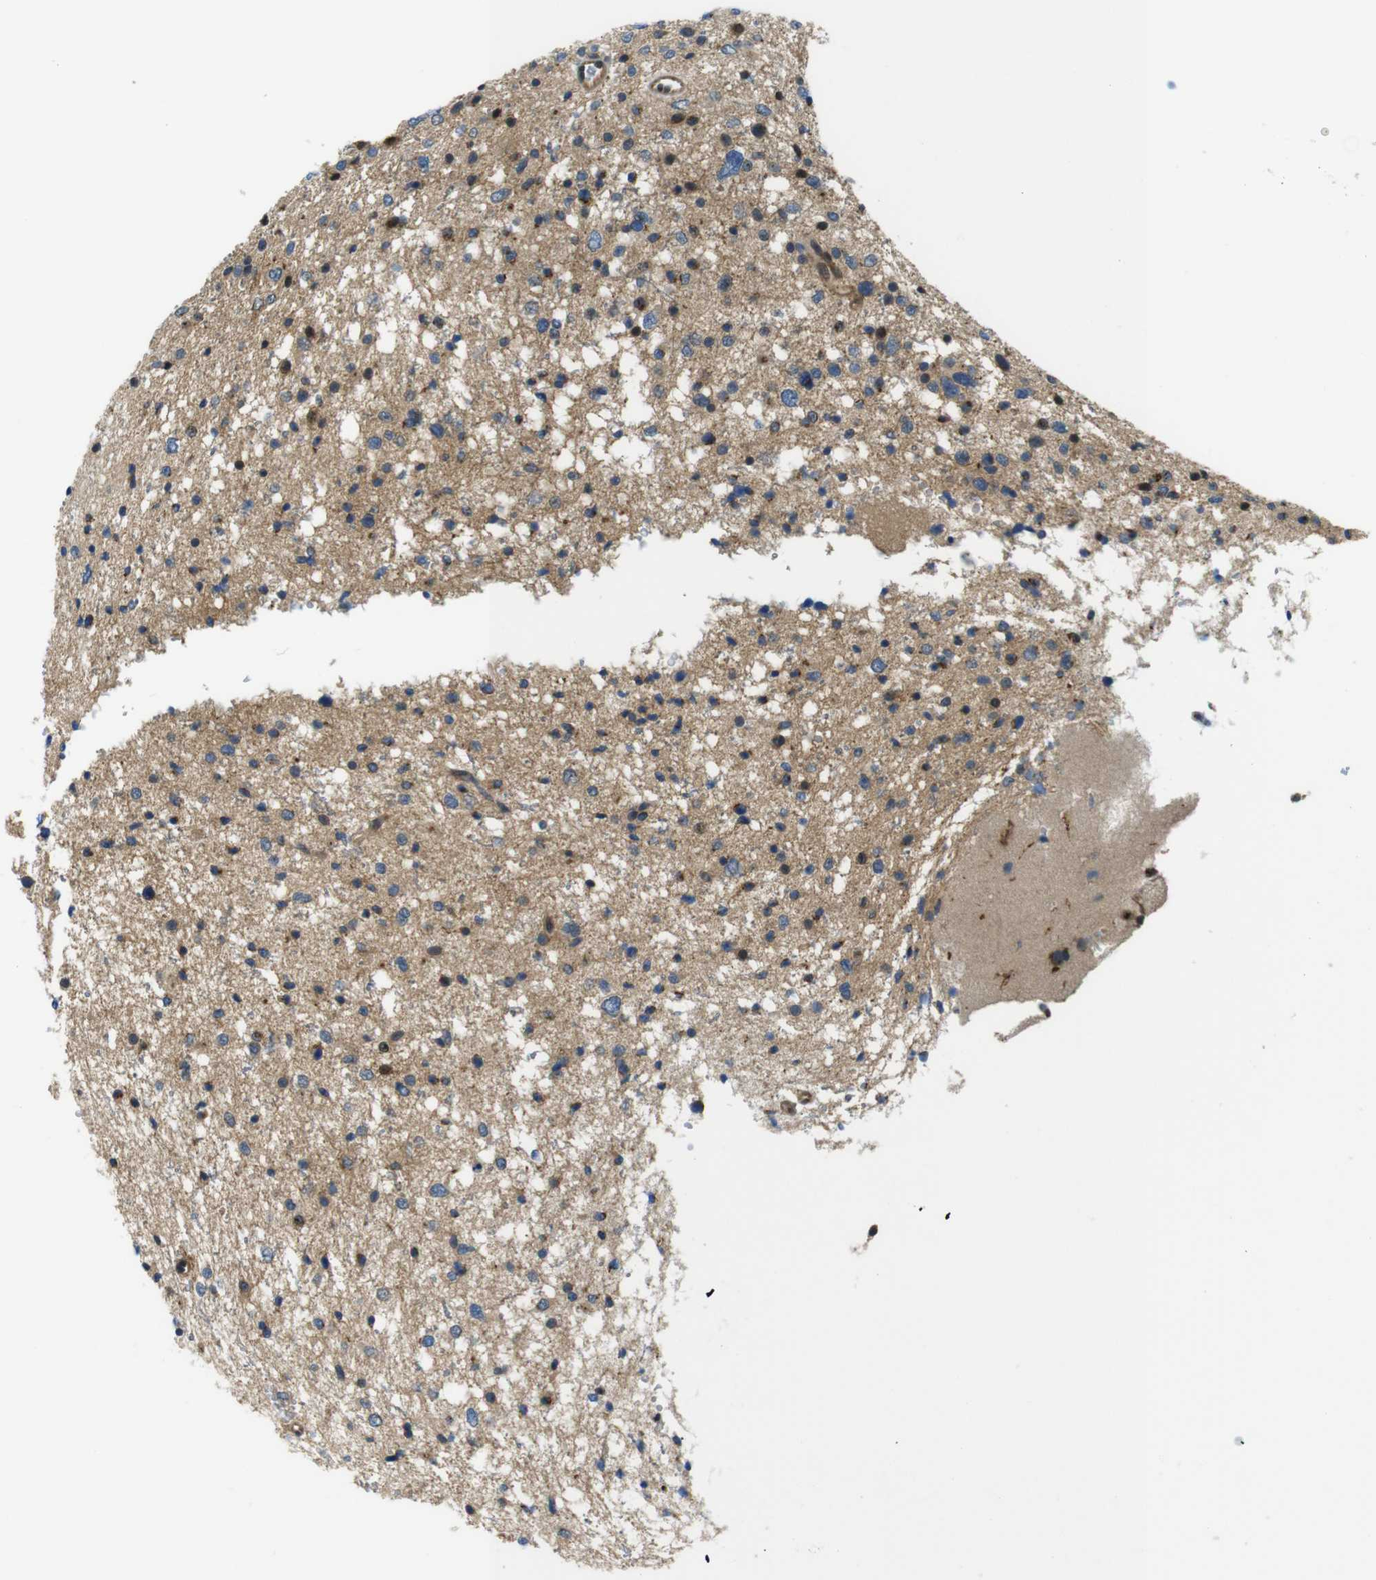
{"staining": {"intensity": "moderate", "quantity": "25%-75%", "location": "cytoplasmic/membranous,nuclear"}, "tissue": "glioma", "cell_type": "Tumor cells", "image_type": "cancer", "snomed": [{"axis": "morphology", "description": "Glioma, malignant, Low grade"}, {"axis": "topography", "description": "Brain"}], "caption": "High-power microscopy captured an immunohistochemistry (IHC) photomicrograph of malignant low-grade glioma, revealing moderate cytoplasmic/membranous and nuclear expression in approximately 25%-75% of tumor cells.", "gene": "ZDHHC3", "patient": {"sex": "female", "age": 37}}